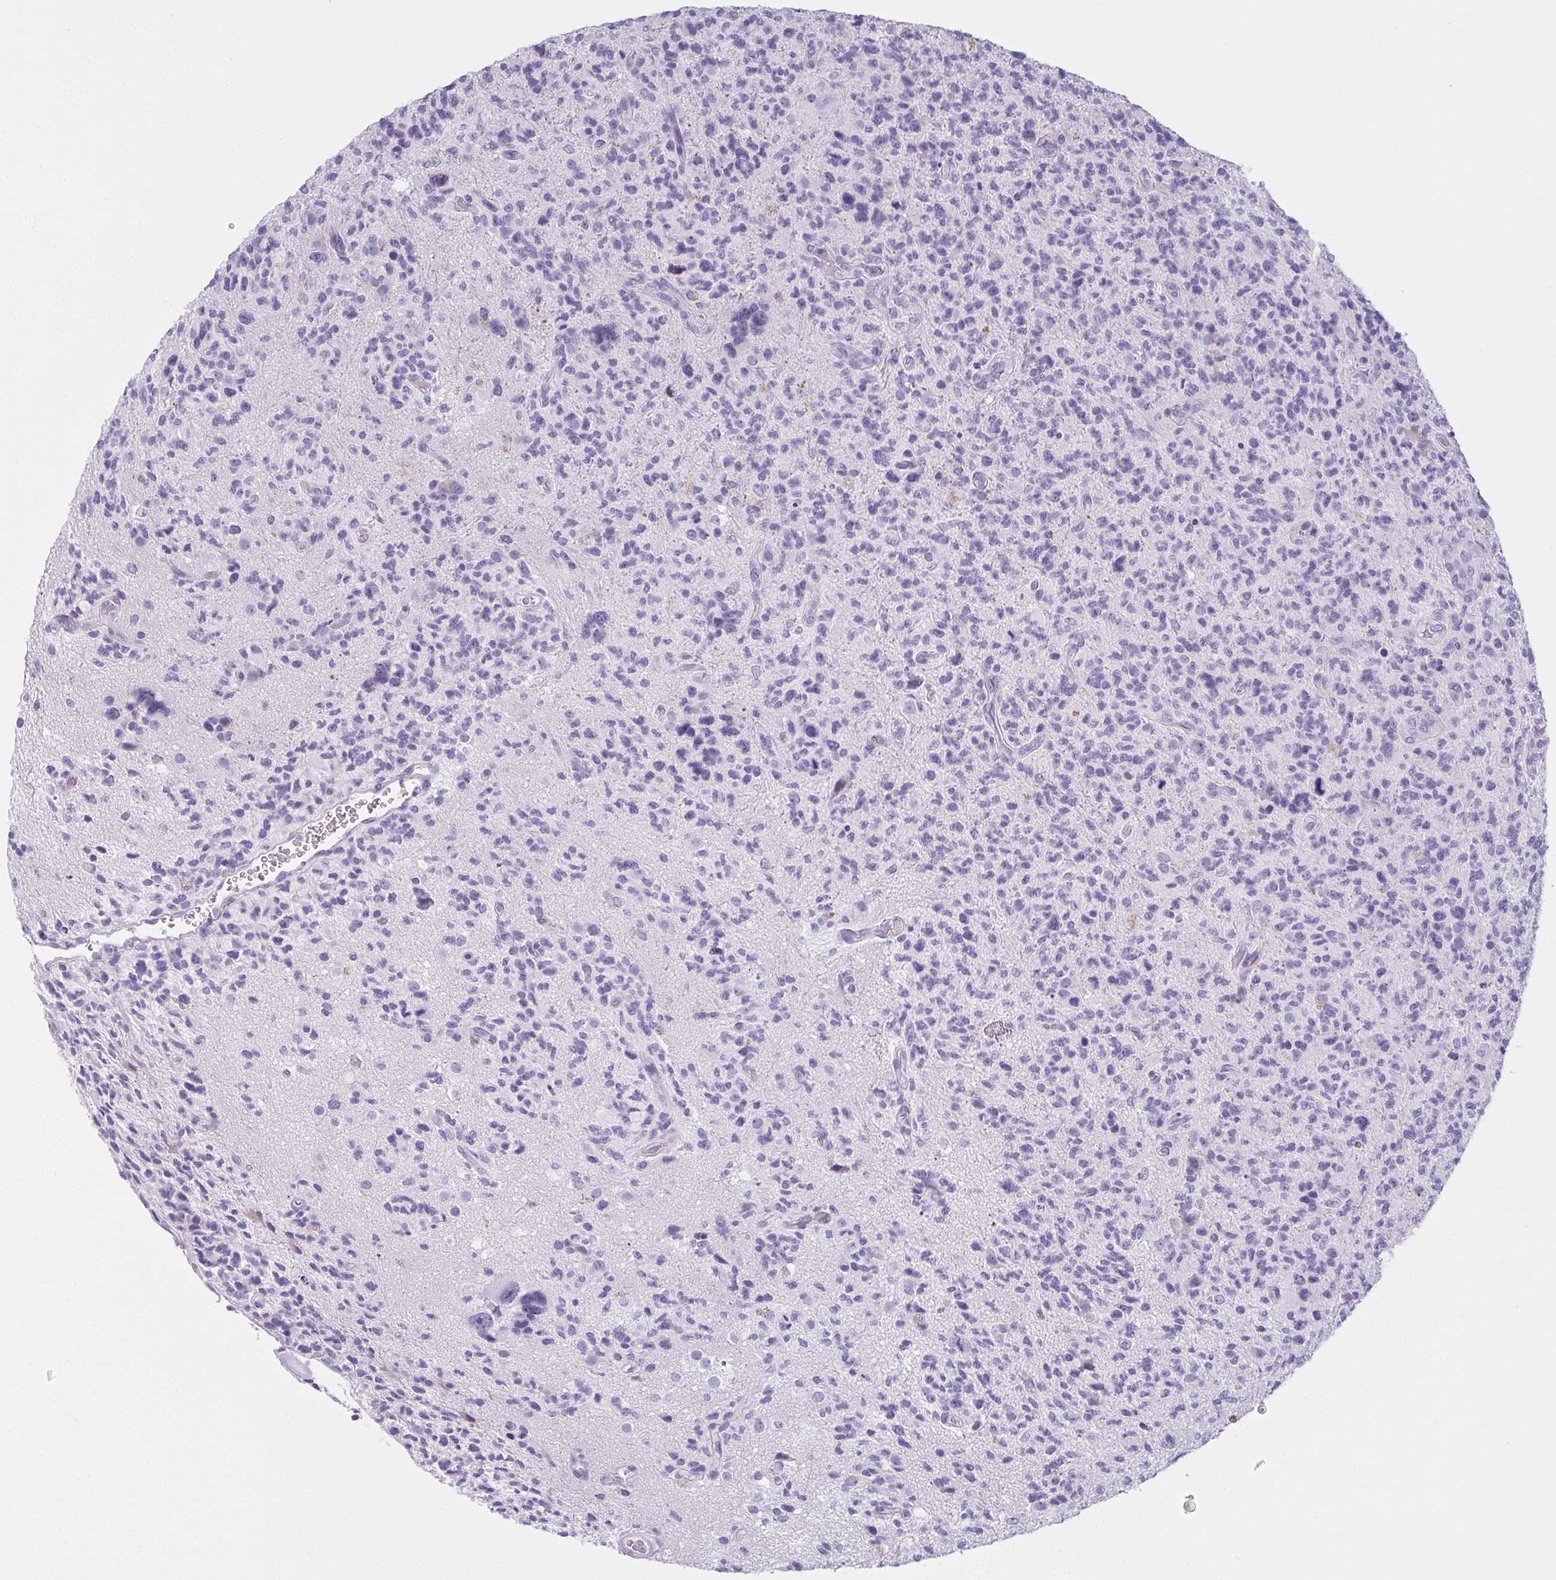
{"staining": {"intensity": "negative", "quantity": "none", "location": "none"}, "tissue": "glioma", "cell_type": "Tumor cells", "image_type": "cancer", "snomed": [{"axis": "morphology", "description": "Glioma, malignant, High grade"}, {"axis": "topography", "description": "Brain"}], "caption": "Human glioma stained for a protein using immunohistochemistry shows no staining in tumor cells.", "gene": "MOBP", "patient": {"sex": "female", "age": 71}}